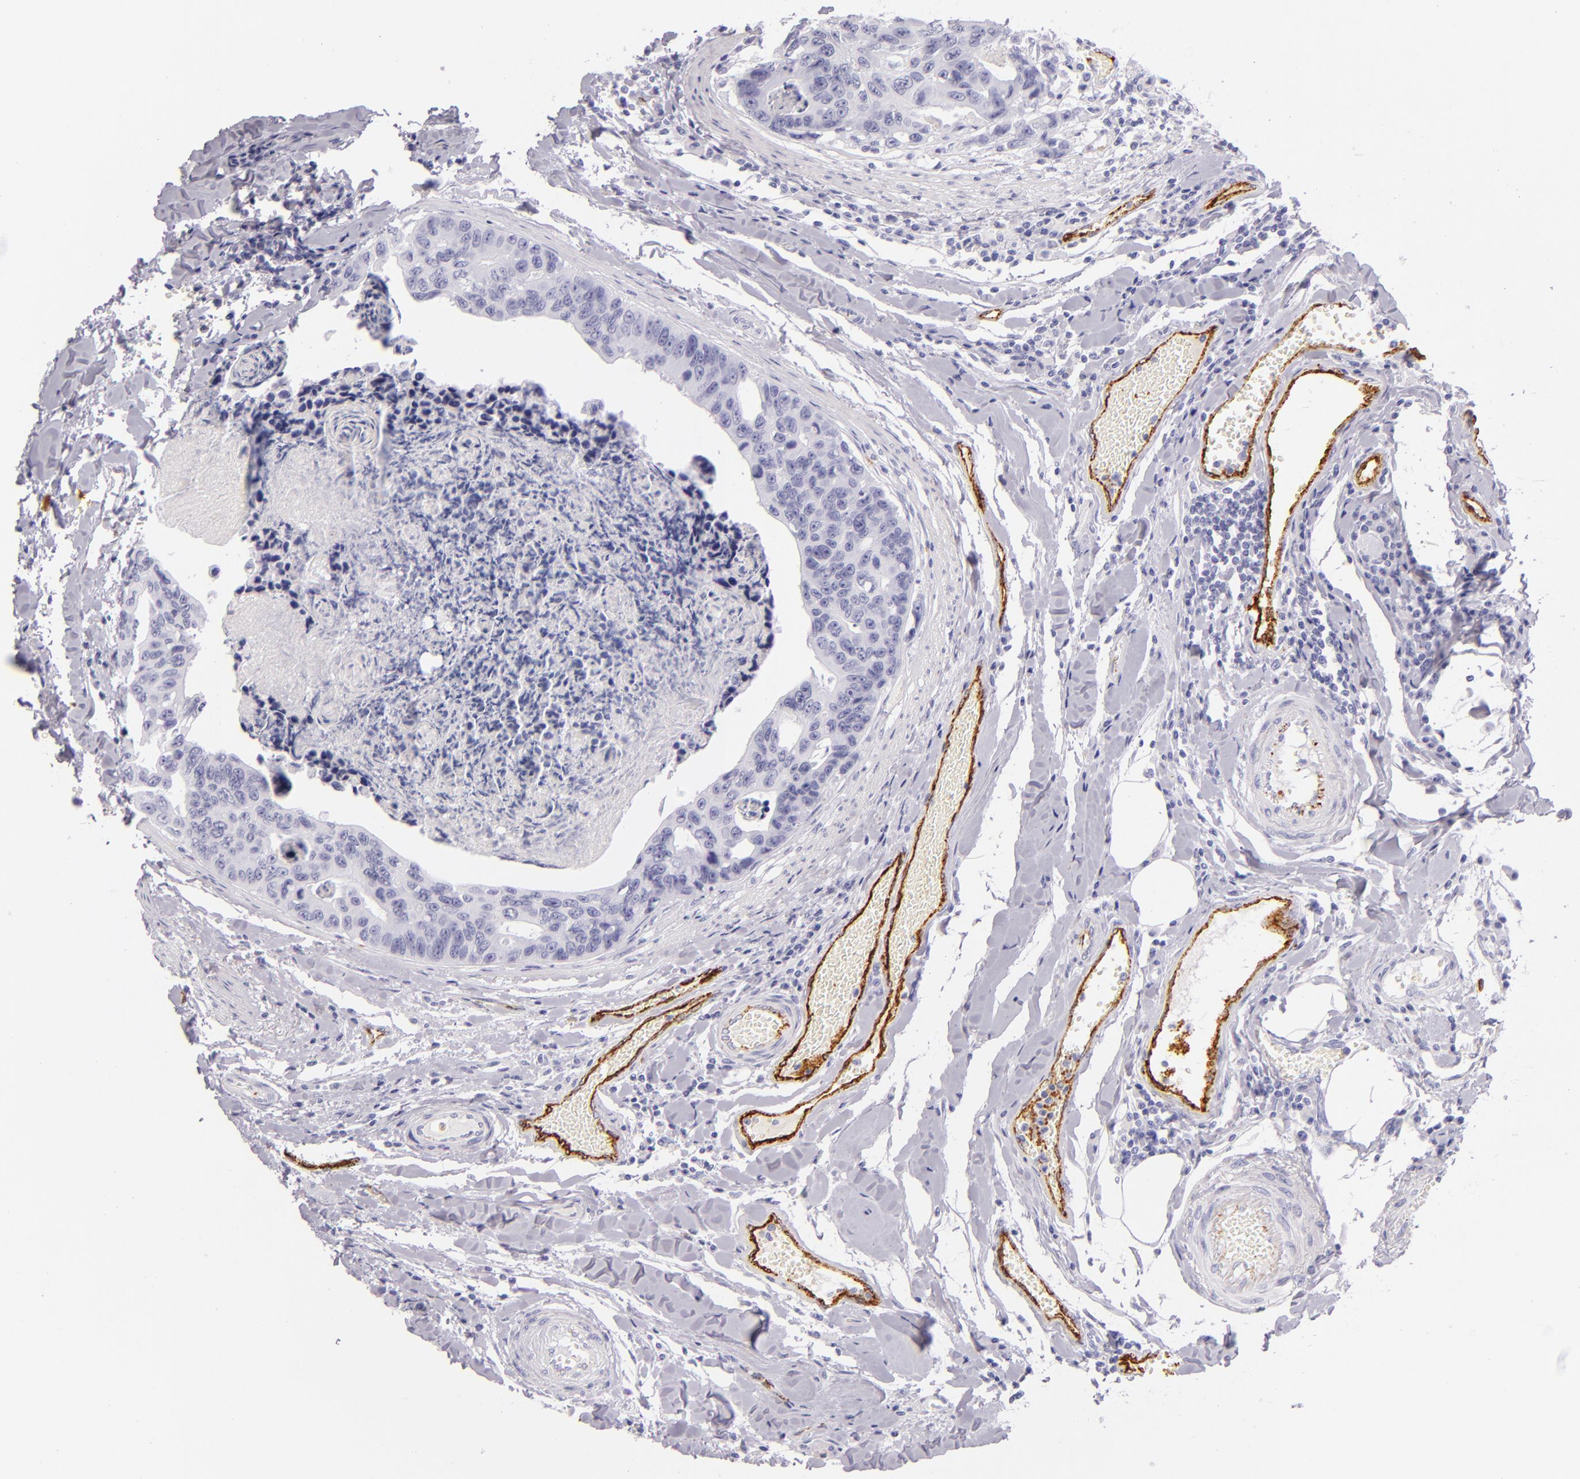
{"staining": {"intensity": "negative", "quantity": "none", "location": "none"}, "tissue": "colorectal cancer", "cell_type": "Tumor cells", "image_type": "cancer", "snomed": [{"axis": "morphology", "description": "Adenocarcinoma, NOS"}, {"axis": "topography", "description": "Colon"}], "caption": "Immunohistochemistry of colorectal adenocarcinoma shows no staining in tumor cells.", "gene": "SELP", "patient": {"sex": "female", "age": 86}}